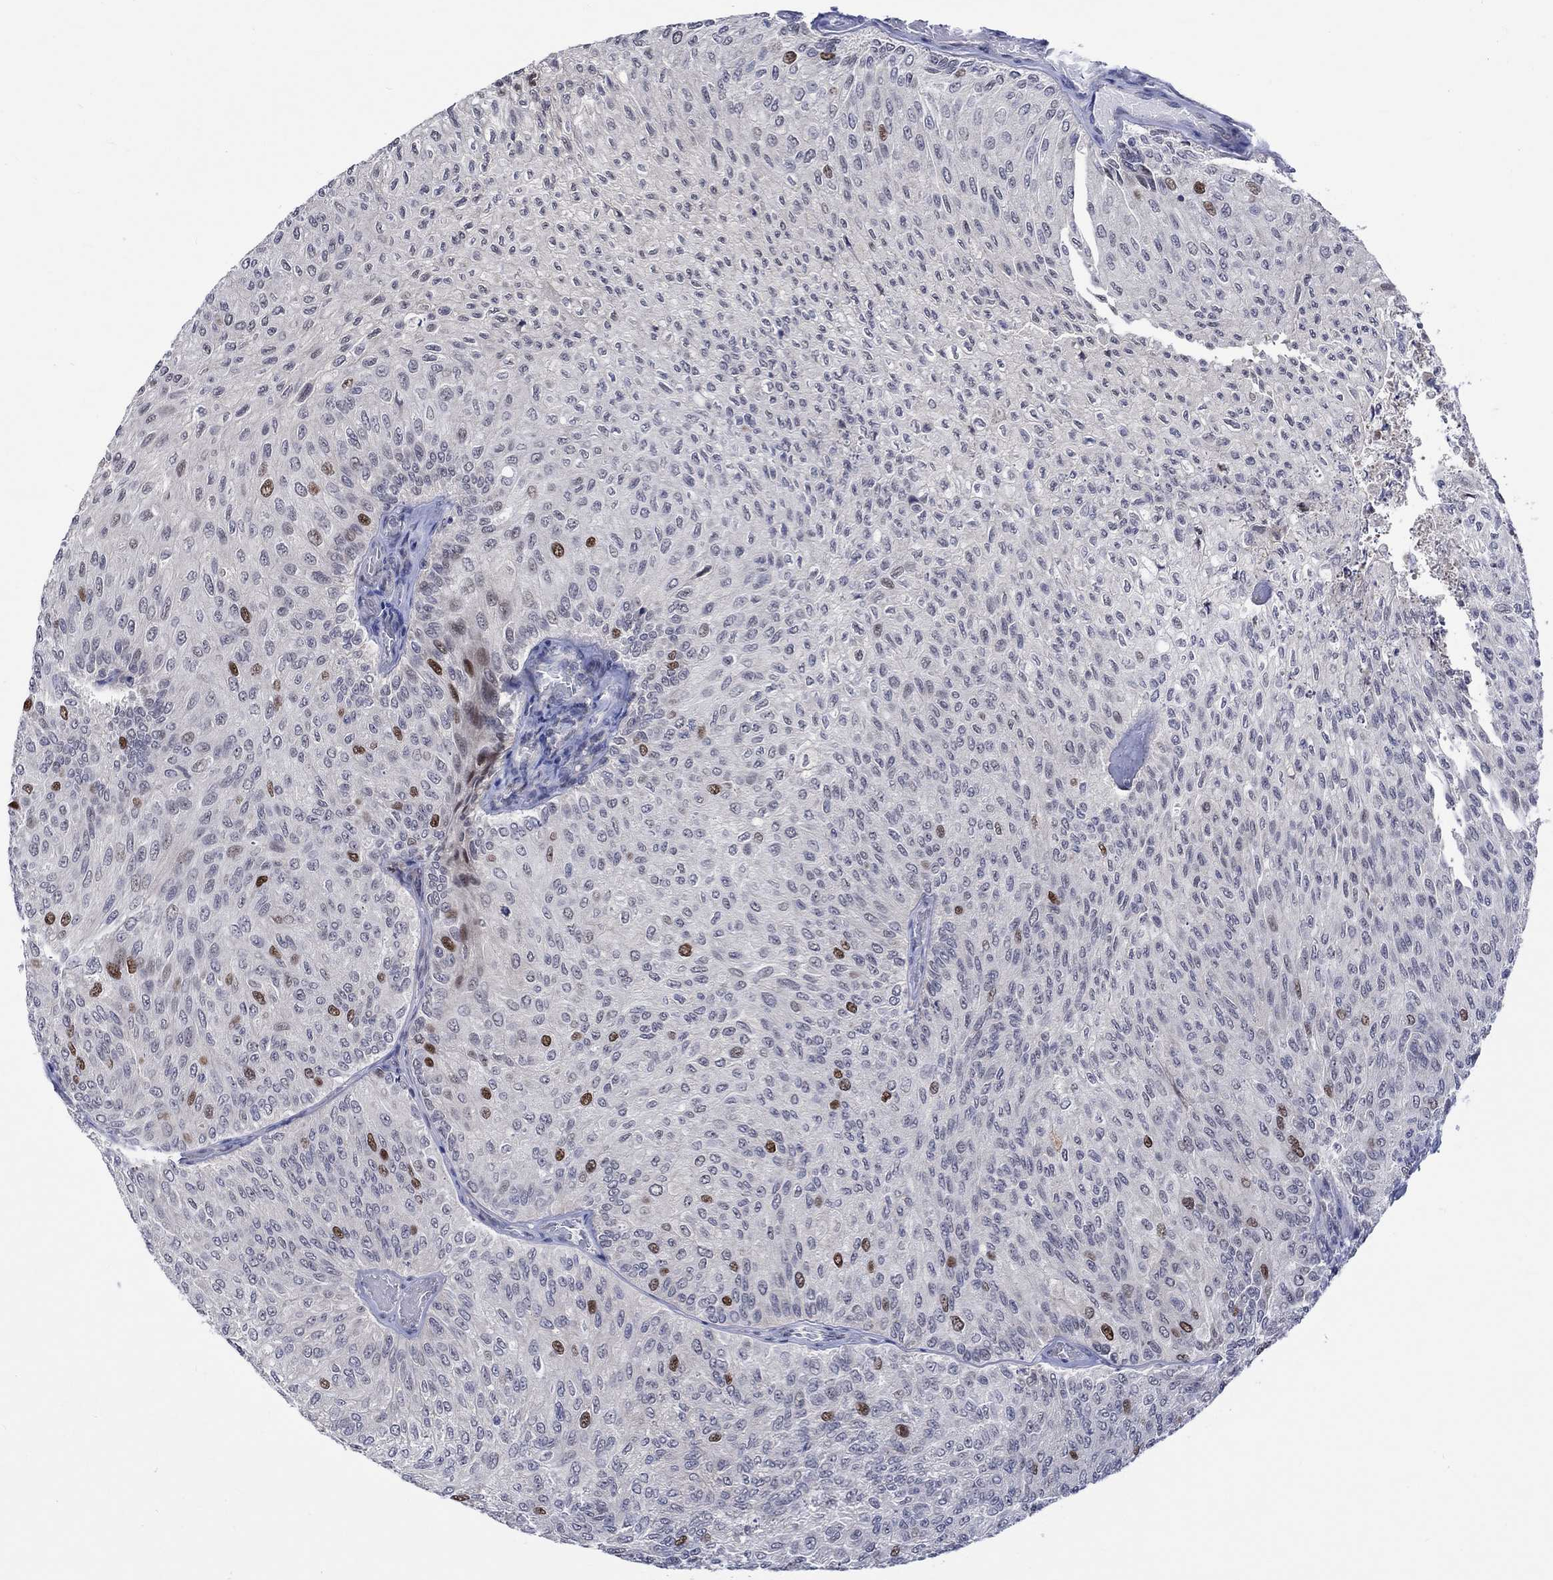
{"staining": {"intensity": "strong", "quantity": "<25%", "location": "nuclear"}, "tissue": "urothelial cancer", "cell_type": "Tumor cells", "image_type": "cancer", "snomed": [{"axis": "morphology", "description": "Urothelial carcinoma, Low grade"}, {"axis": "topography", "description": "Urinary bladder"}], "caption": "DAB (3,3'-diaminobenzidine) immunohistochemical staining of low-grade urothelial carcinoma demonstrates strong nuclear protein positivity in approximately <25% of tumor cells.", "gene": "E2F8", "patient": {"sex": "male", "age": 78}}